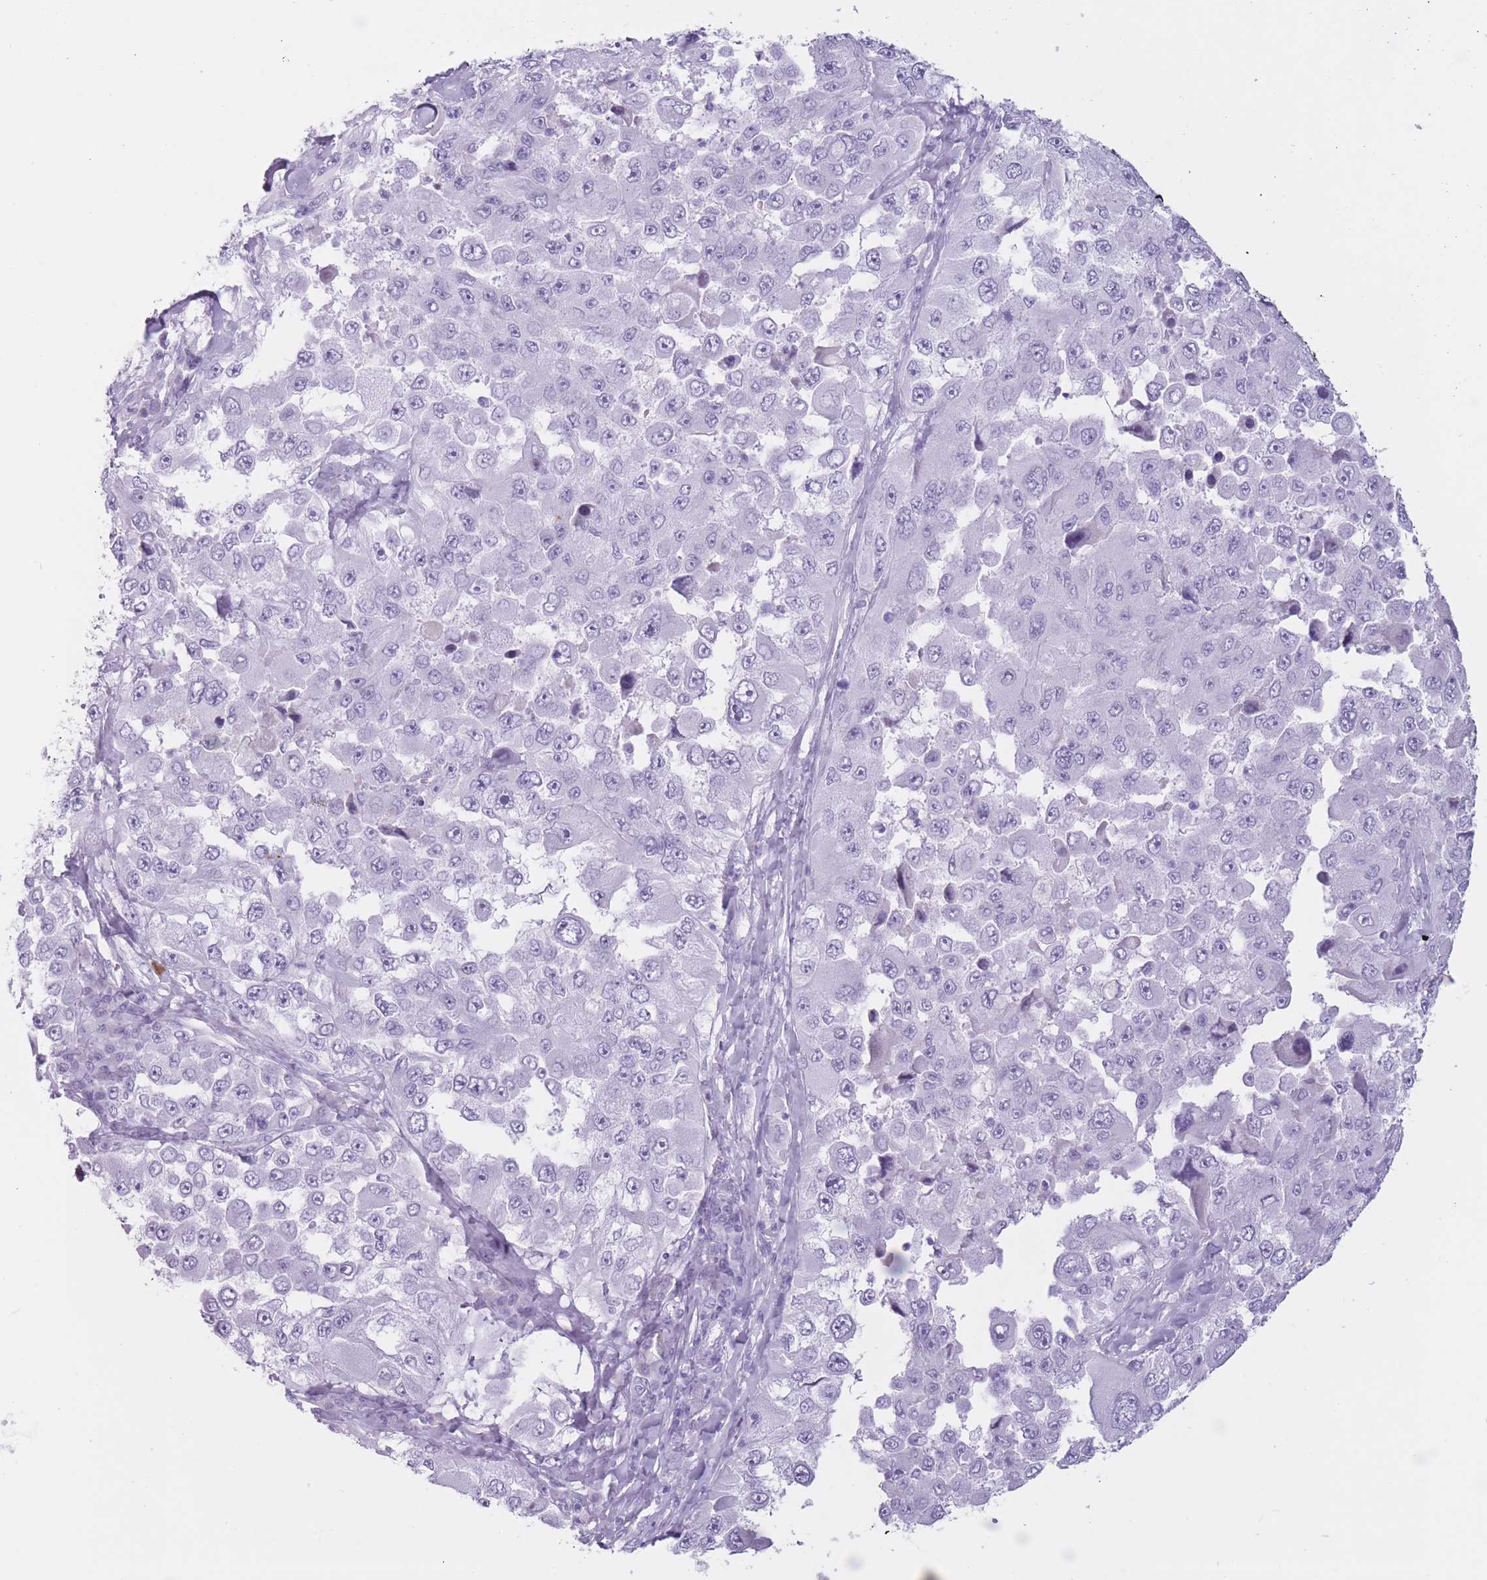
{"staining": {"intensity": "negative", "quantity": "none", "location": "none"}, "tissue": "melanoma", "cell_type": "Tumor cells", "image_type": "cancer", "snomed": [{"axis": "morphology", "description": "Malignant melanoma, Metastatic site"}, {"axis": "topography", "description": "Lymph node"}], "caption": "This is a photomicrograph of immunohistochemistry (IHC) staining of melanoma, which shows no staining in tumor cells.", "gene": "PNMA3", "patient": {"sex": "male", "age": 62}}